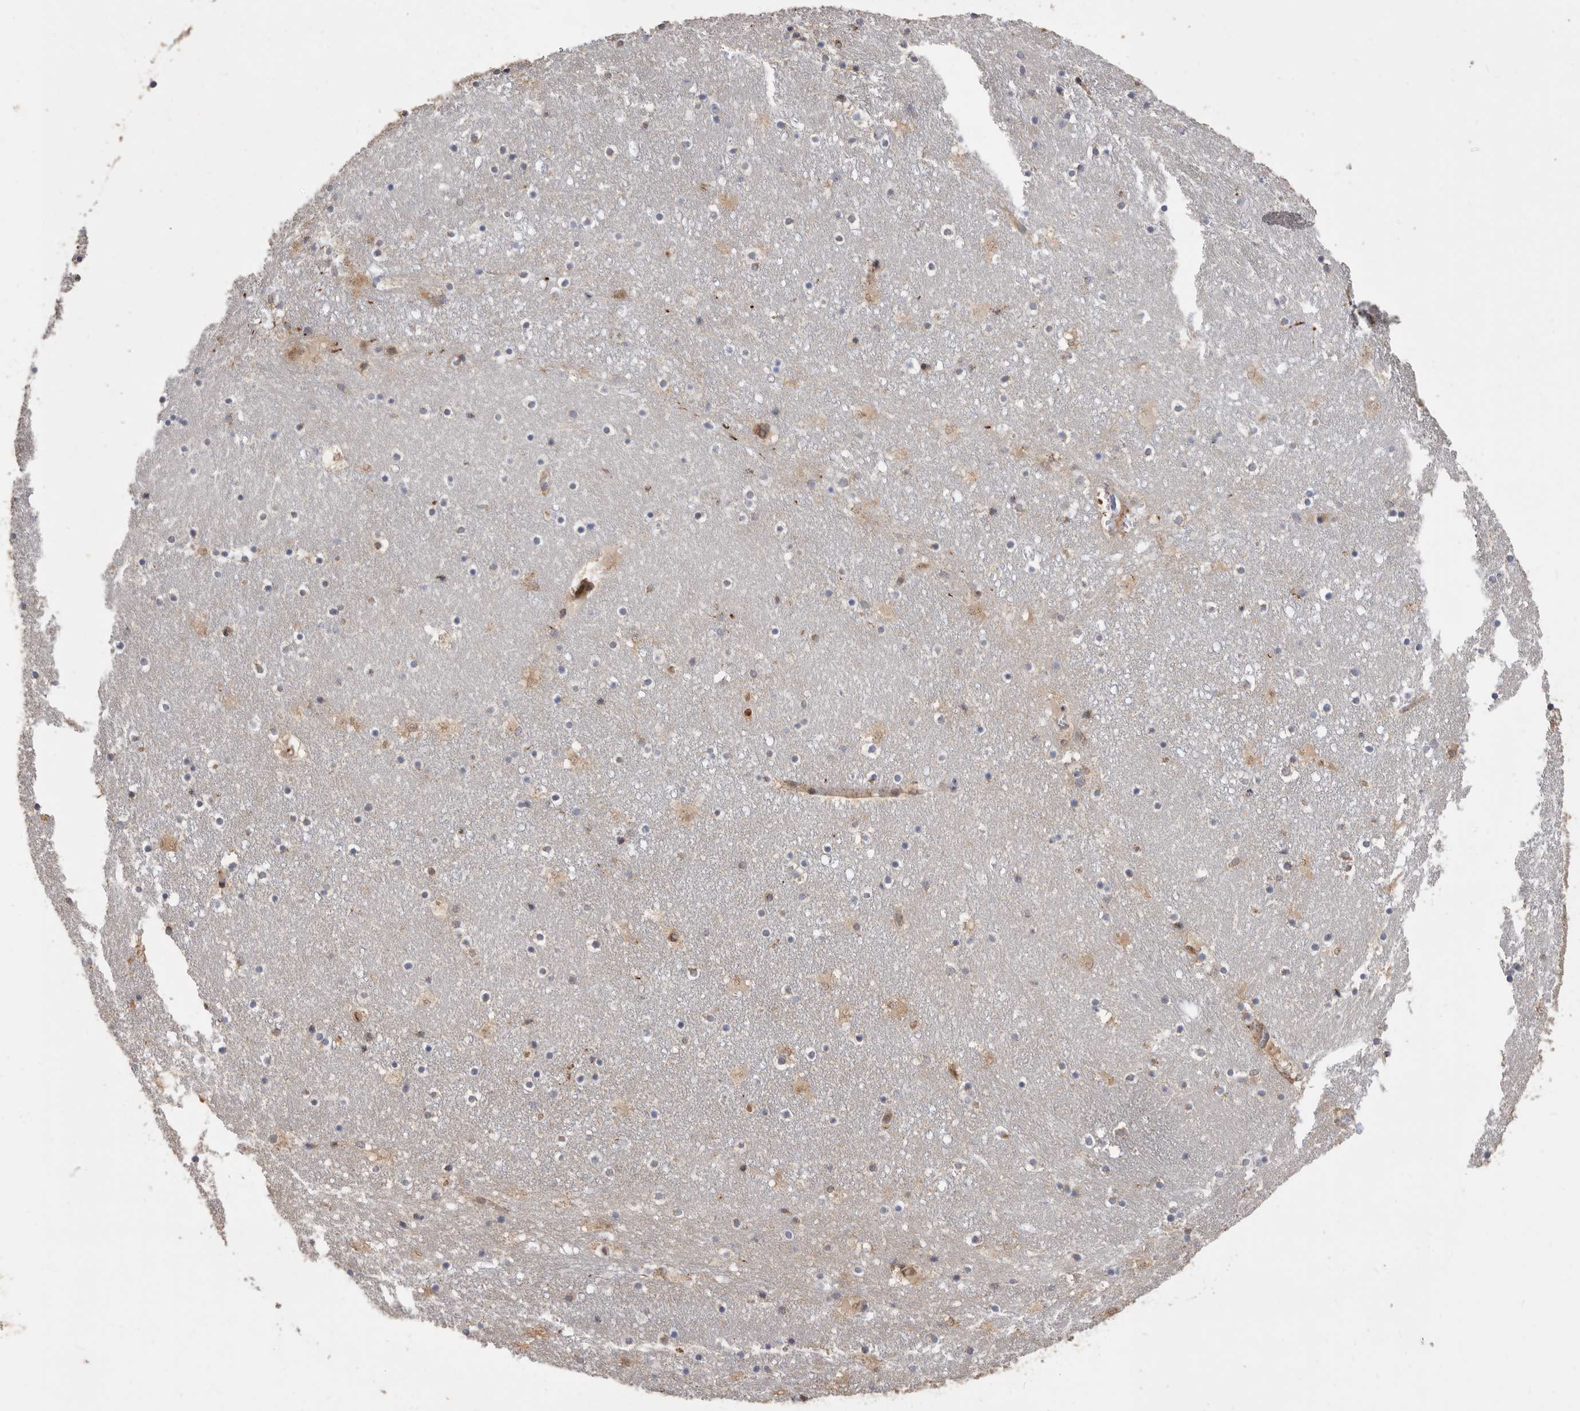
{"staining": {"intensity": "moderate", "quantity": "<25%", "location": "cytoplasmic/membranous"}, "tissue": "caudate", "cell_type": "Glial cells", "image_type": "normal", "snomed": [{"axis": "morphology", "description": "Normal tissue, NOS"}, {"axis": "topography", "description": "Lateral ventricle wall"}], "caption": "Glial cells show moderate cytoplasmic/membranous expression in approximately <25% of cells in benign caudate.", "gene": "CRISPLD2", "patient": {"sex": "male", "age": 45}}